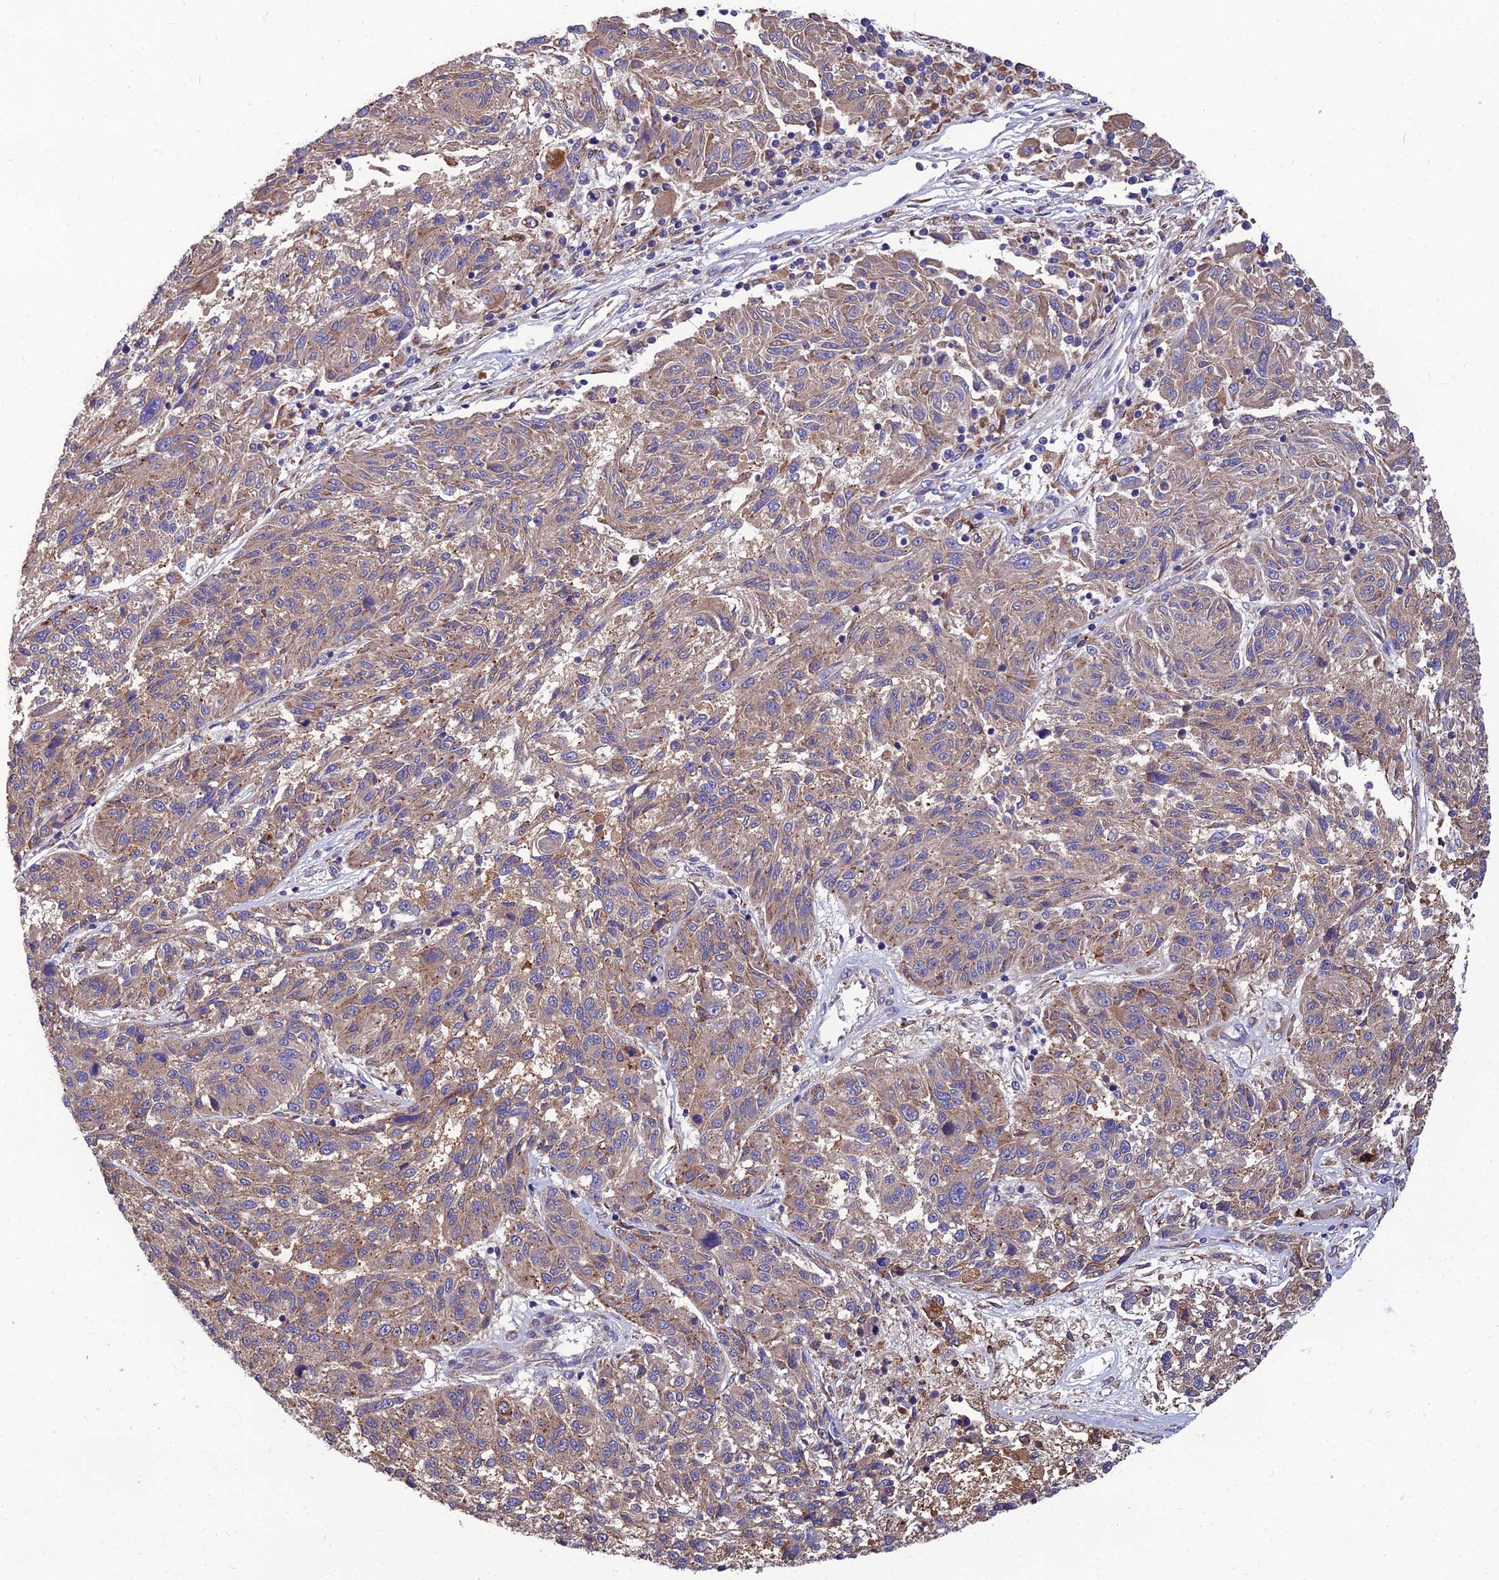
{"staining": {"intensity": "weak", "quantity": ">75%", "location": "cytoplasmic/membranous"}, "tissue": "melanoma", "cell_type": "Tumor cells", "image_type": "cancer", "snomed": [{"axis": "morphology", "description": "Malignant melanoma, NOS"}, {"axis": "topography", "description": "Skin"}], "caption": "An immunohistochemistry (IHC) image of neoplastic tissue is shown. Protein staining in brown highlights weak cytoplasmic/membranous positivity in melanoma within tumor cells.", "gene": "UMAD1", "patient": {"sex": "male", "age": 53}}